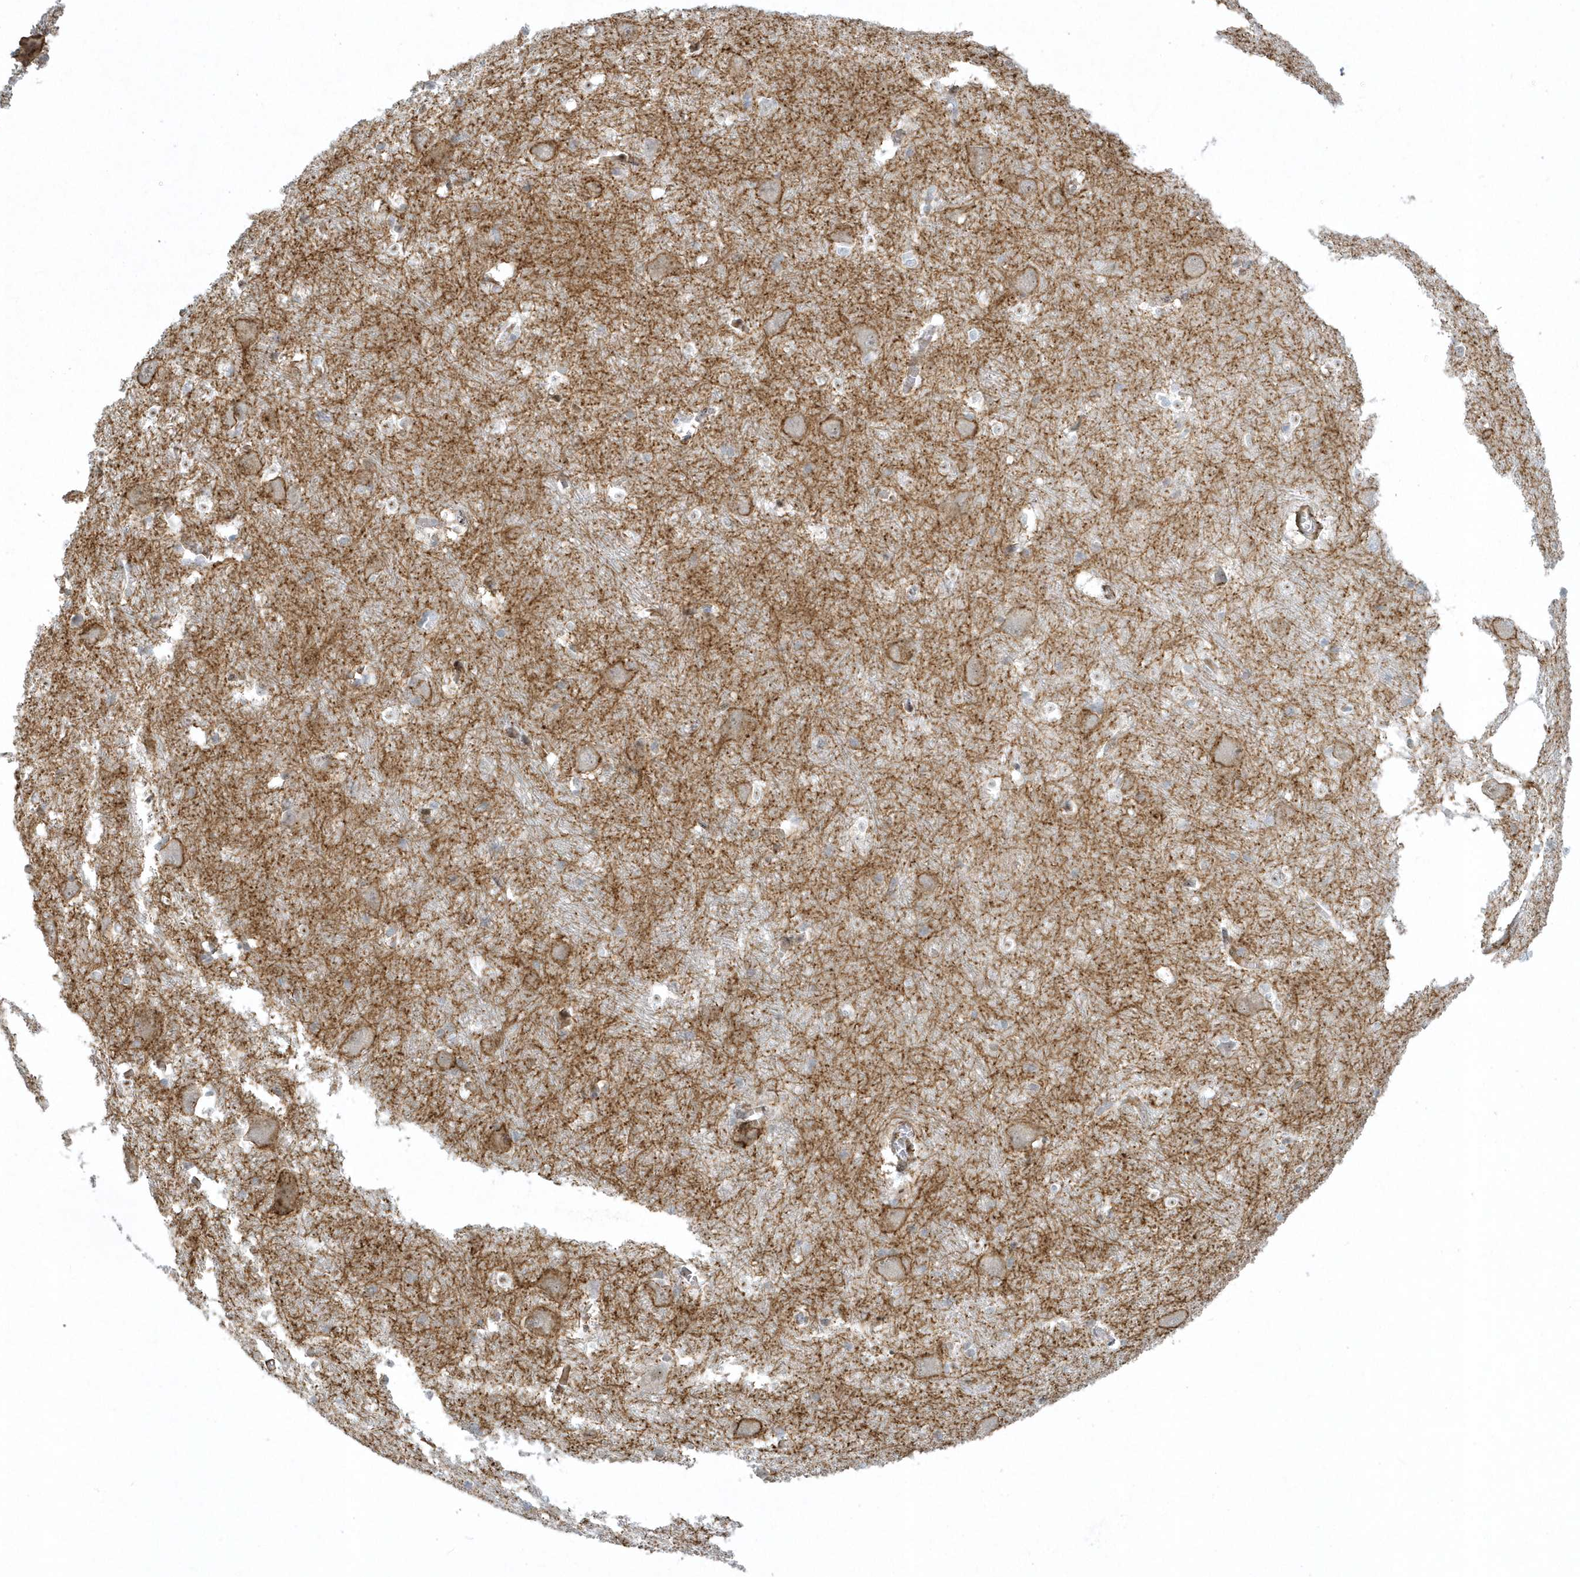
{"staining": {"intensity": "negative", "quantity": "none", "location": "none"}, "tissue": "caudate", "cell_type": "Glial cells", "image_type": "normal", "snomed": [{"axis": "morphology", "description": "Normal tissue, NOS"}, {"axis": "topography", "description": "Lateral ventricle wall"}], "caption": "Immunohistochemical staining of benign human caudate demonstrates no significant staining in glial cells. The staining was performed using DAB (3,3'-diaminobenzidine) to visualize the protein expression in brown, while the nuclei were stained in blue with hematoxylin (Magnification: 20x).", "gene": "MASP2", "patient": {"sex": "male", "age": 37}}